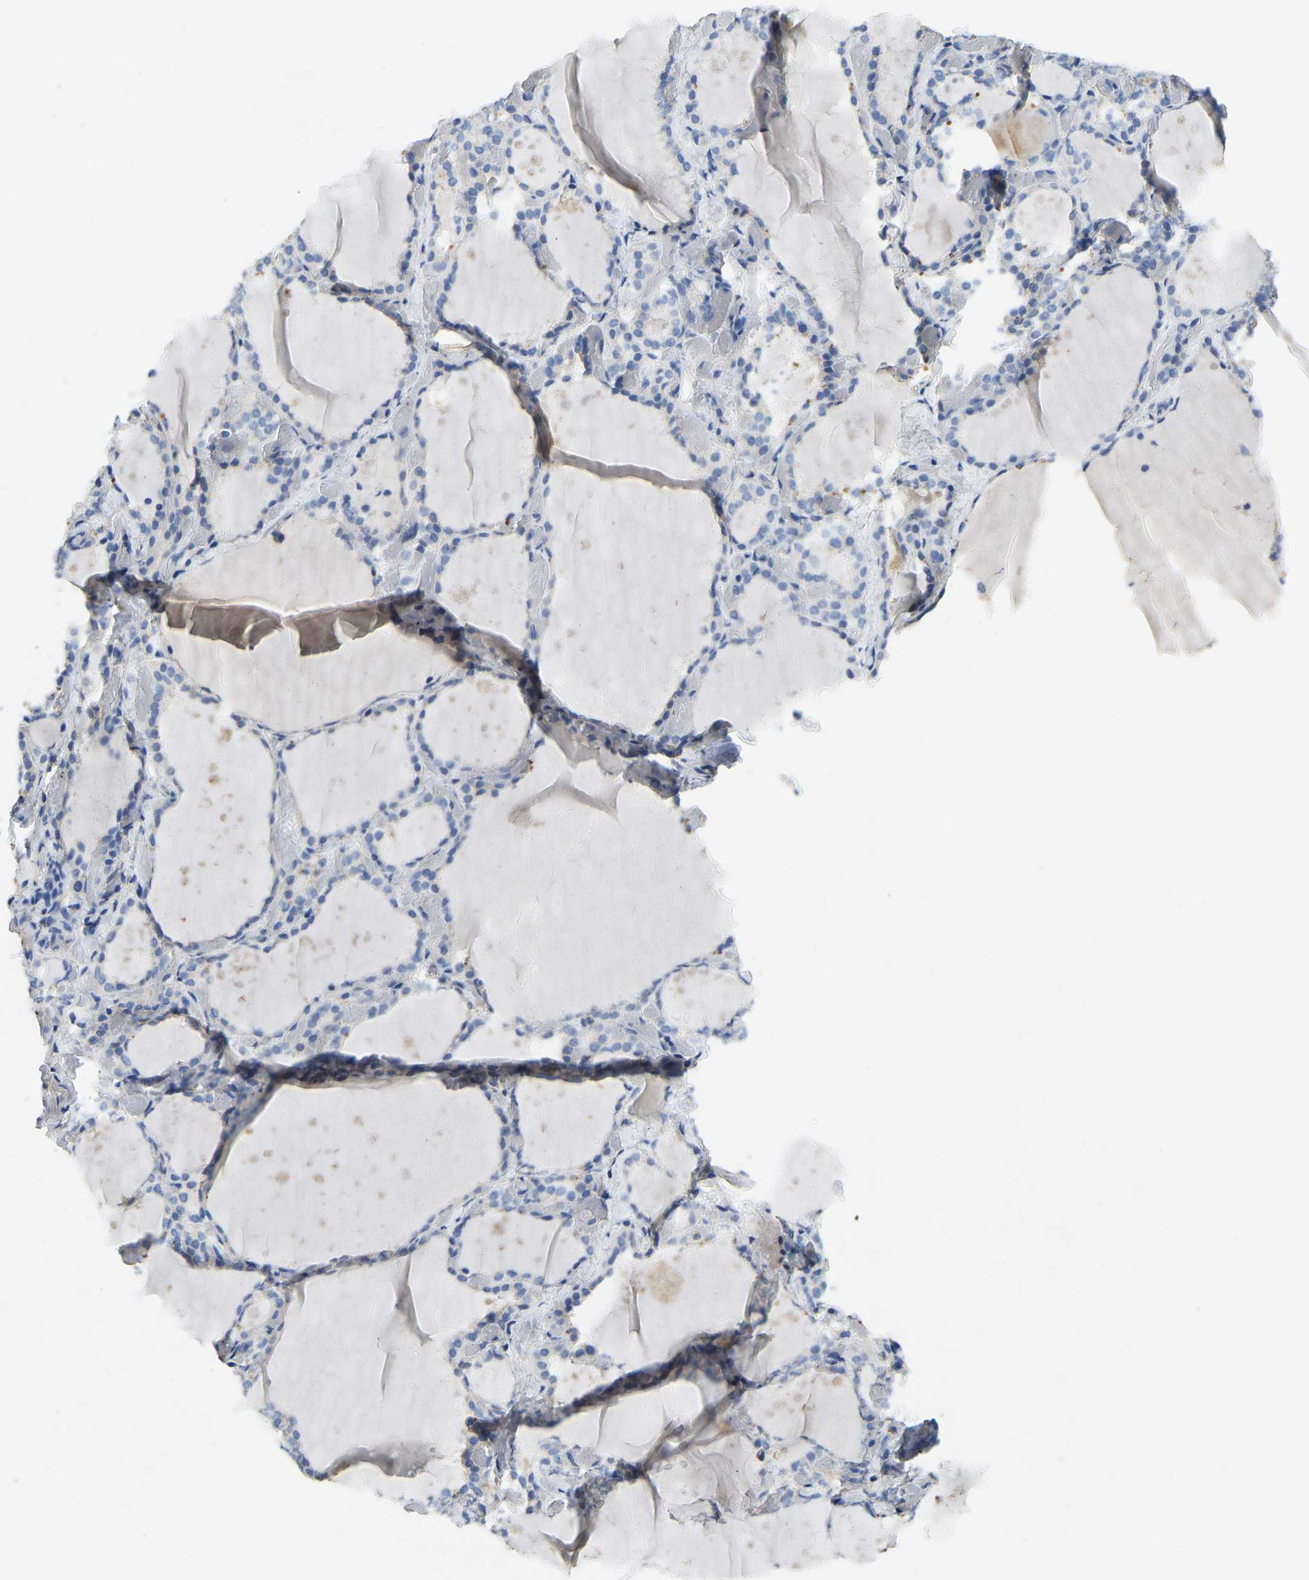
{"staining": {"intensity": "negative", "quantity": "none", "location": "none"}, "tissue": "thyroid gland", "cell_type": "Glandular cells", "image_type": "normal", "snomed": [{"axis": "morphology", "description": "Normal tissue, NOS"}, {"axis": "topography", "description": "Thyroid gland"}], "caption": "A micrograph of thyroid gland stained for a protein reveals no brown staining in glandular cells.", "gene": "TECTA", "patient": {"sex": "female", "age": 44}}